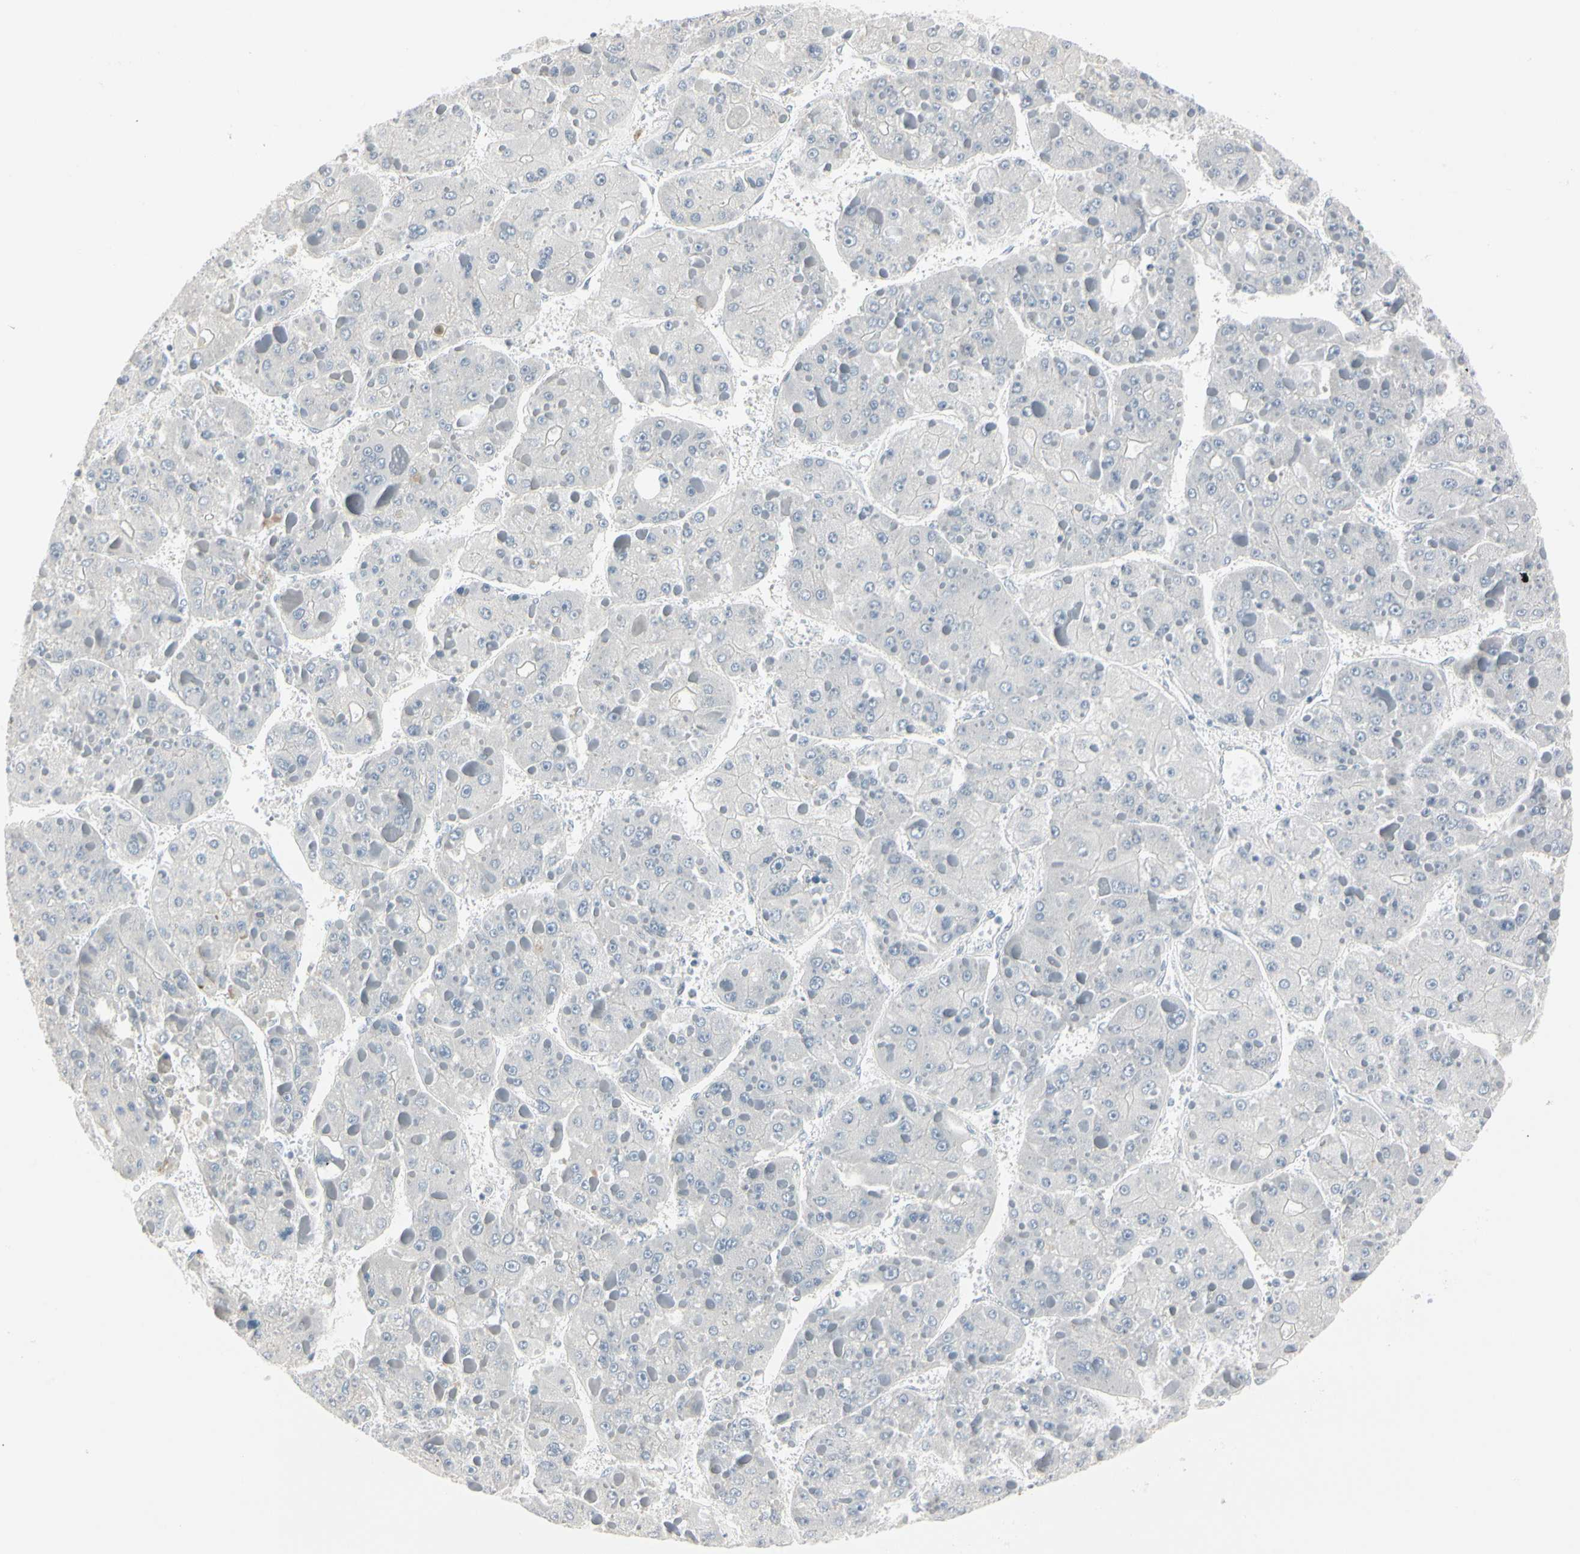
{"staining": {"intensity": "negative", "quantity": "none", "location": "none"}, "tissue": "liver cancer", "cell_type": "Tumor cells", "image_type": "cancer", "snomed": [{"axis": "morphology", "description": "Carcinoma, Hepatocellular, NOS"}, {"axis": "topography", "description": "Liver"}], "caption": "Tumor cells are negative for brown protein staining in liver cancer (hepatocellular carcinoma).", "gene": "DMPK", "patient": {"sex": "female", "age": 73}}